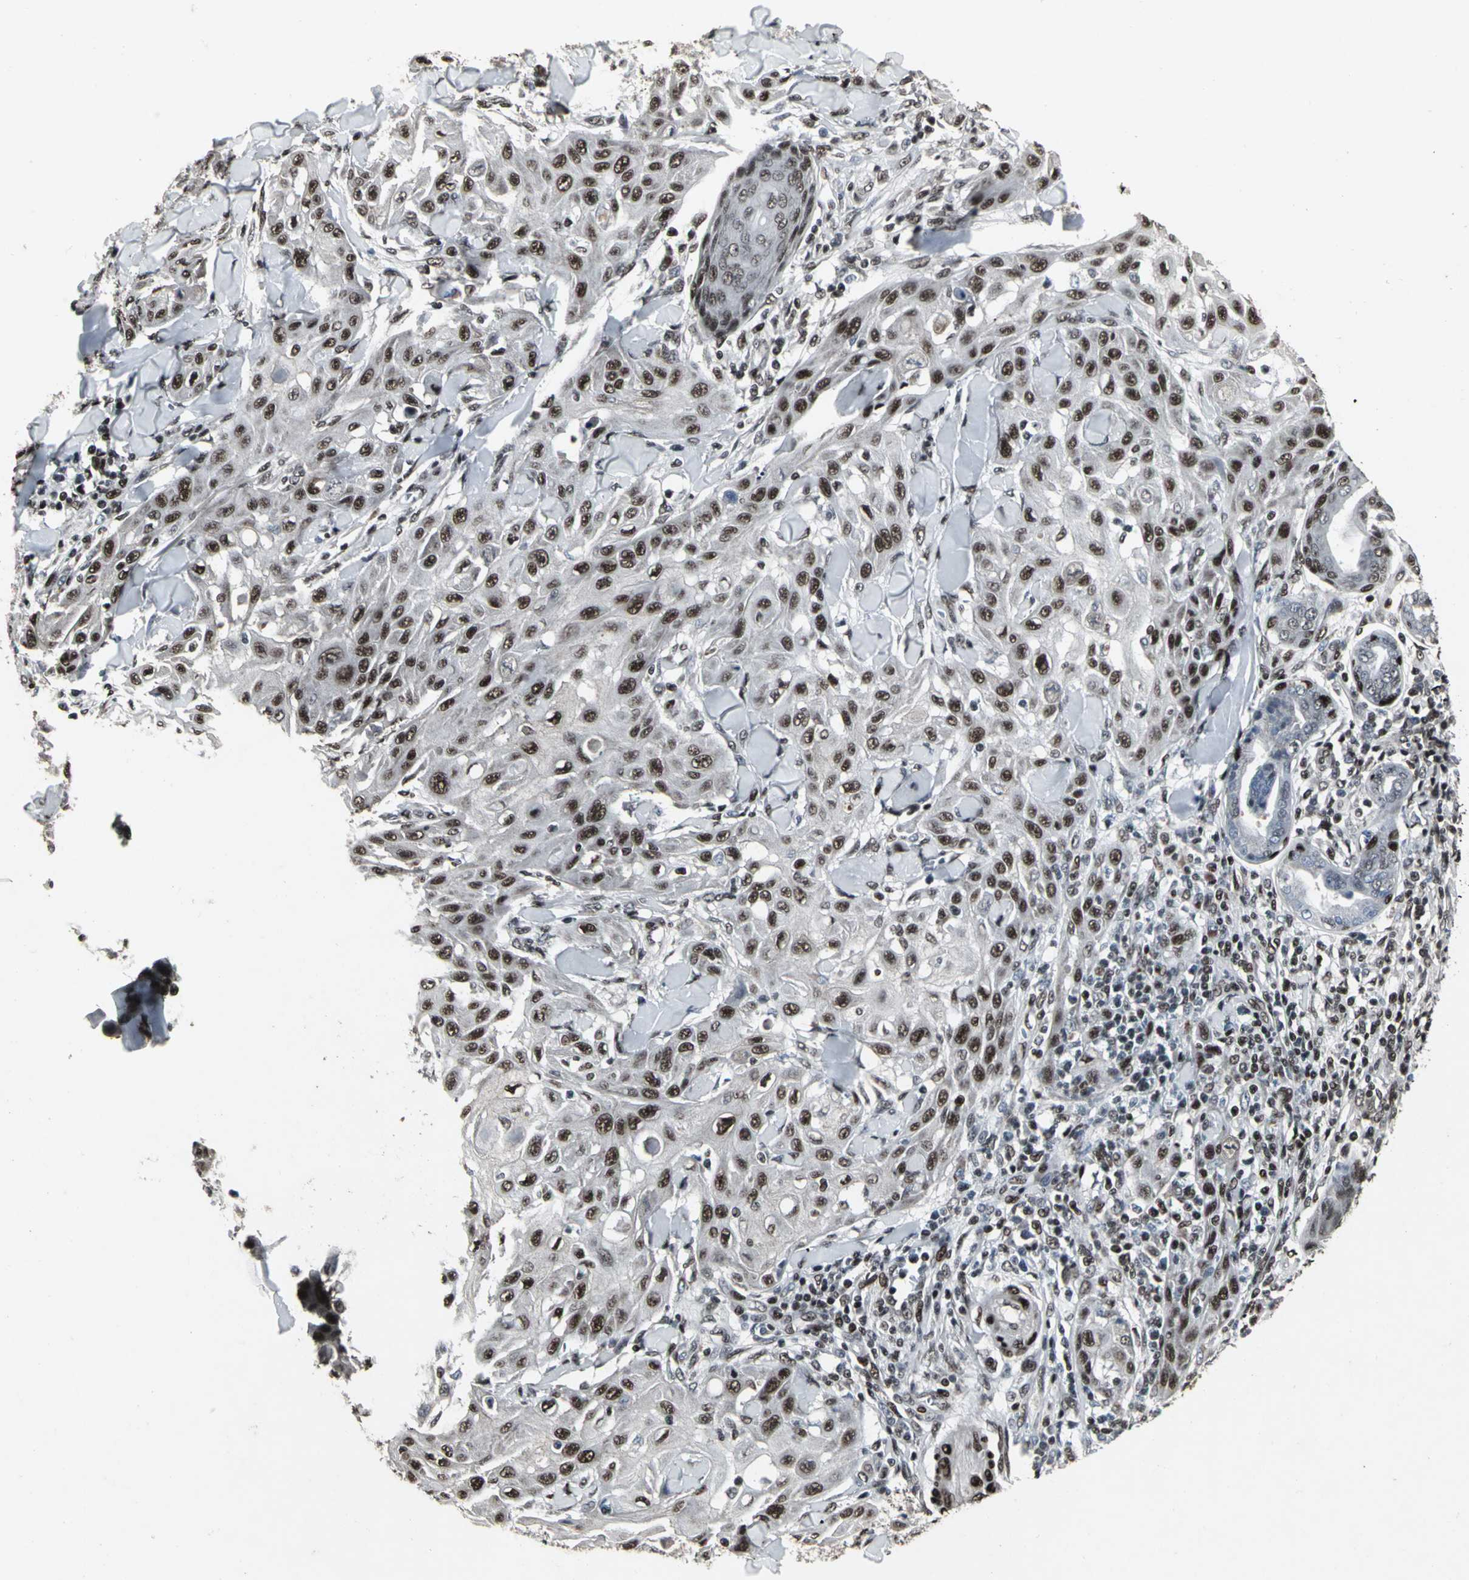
{"staining": {"intensity": "strong", "quantity": ">75%", "location": "nuclear"}, "tissue": "skin cancer", "cell_type": "Tumor cells", "image_type": "cancer", "snomed": [{"axis": "morphology", "description": "Squamous cell carcinoma, NOS"}, {"axis": "topography", "description": "Skin"}], "caption": "High-magnification brightfield microscopy of skin cancer stained with DAB (brown) and counterstained with hematoxylin (blue). tumor cells exhibit strong nuclear staining is seen in approximately>75% of cells. (Brightfield microscopy of DAB IHC at high magnification).", "gene": "SRF", "patient": {"sex": "male", "age": 24}}